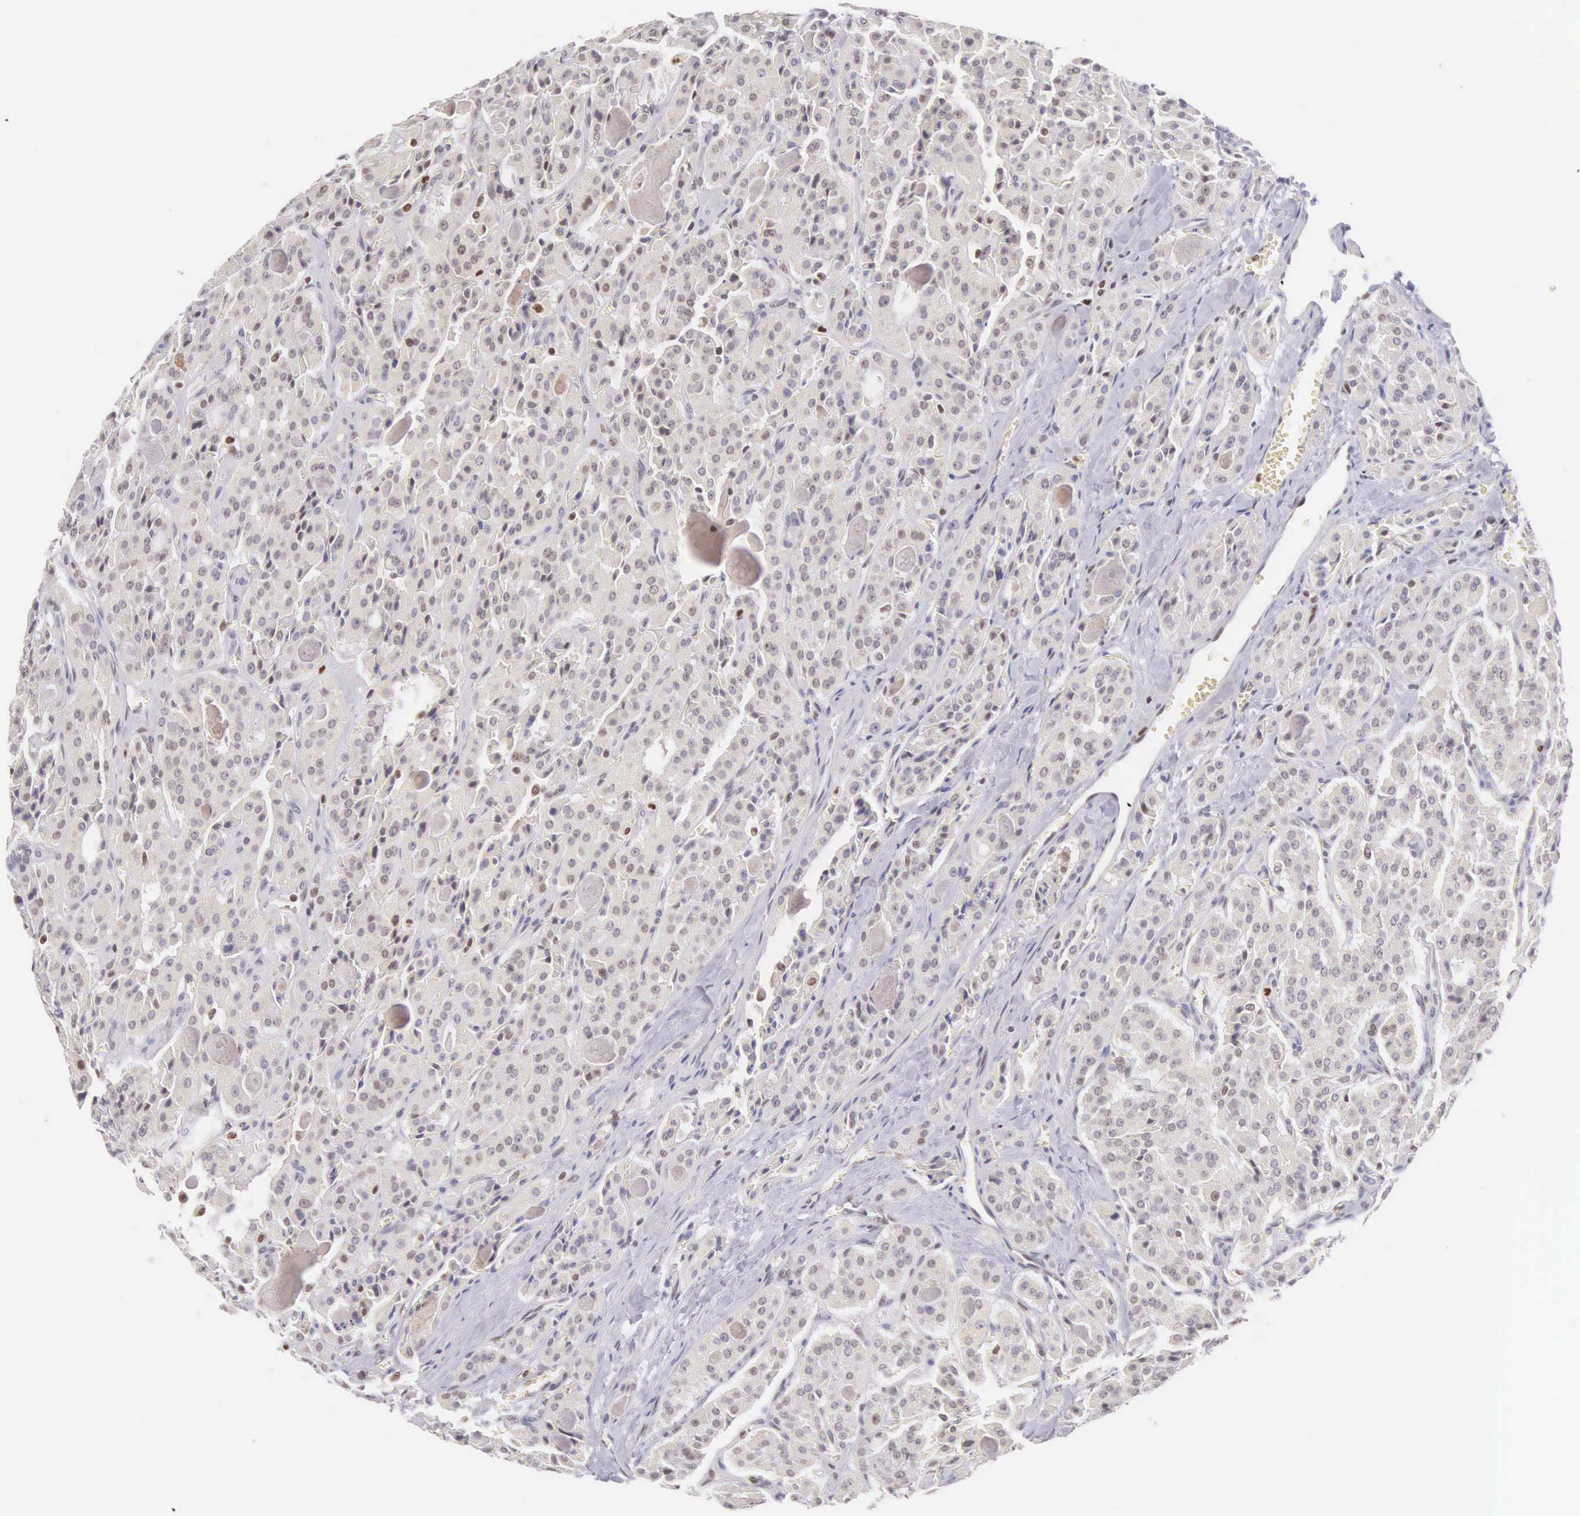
{"staining": {"intensity": "weak", "quantity": "25%-75%", "location": "nuclear"}, "tissue": "thyroid cancer", "cell_type": "Tumor cells", "image_type": "cancer", "snomed": [{"axis": "morphology", "description": "Carcinoma, NOS"}, {"axis": "topography", "description": "Thyroid gland"}], "caption": "IHC staining of thyroid carcinoma, which reveals low levels of weak nuclear expression in approximately 25%-75% of tumor cells indicating weak nuclear protein staining. The staining was performed using DAB (3,3'-diaminobenzidine) (brown) for protein detection and nuclei were counterstained in hematoxylin (blue).", "gene": "VRK1", "patient": {"sex": "male", "age": 76}}